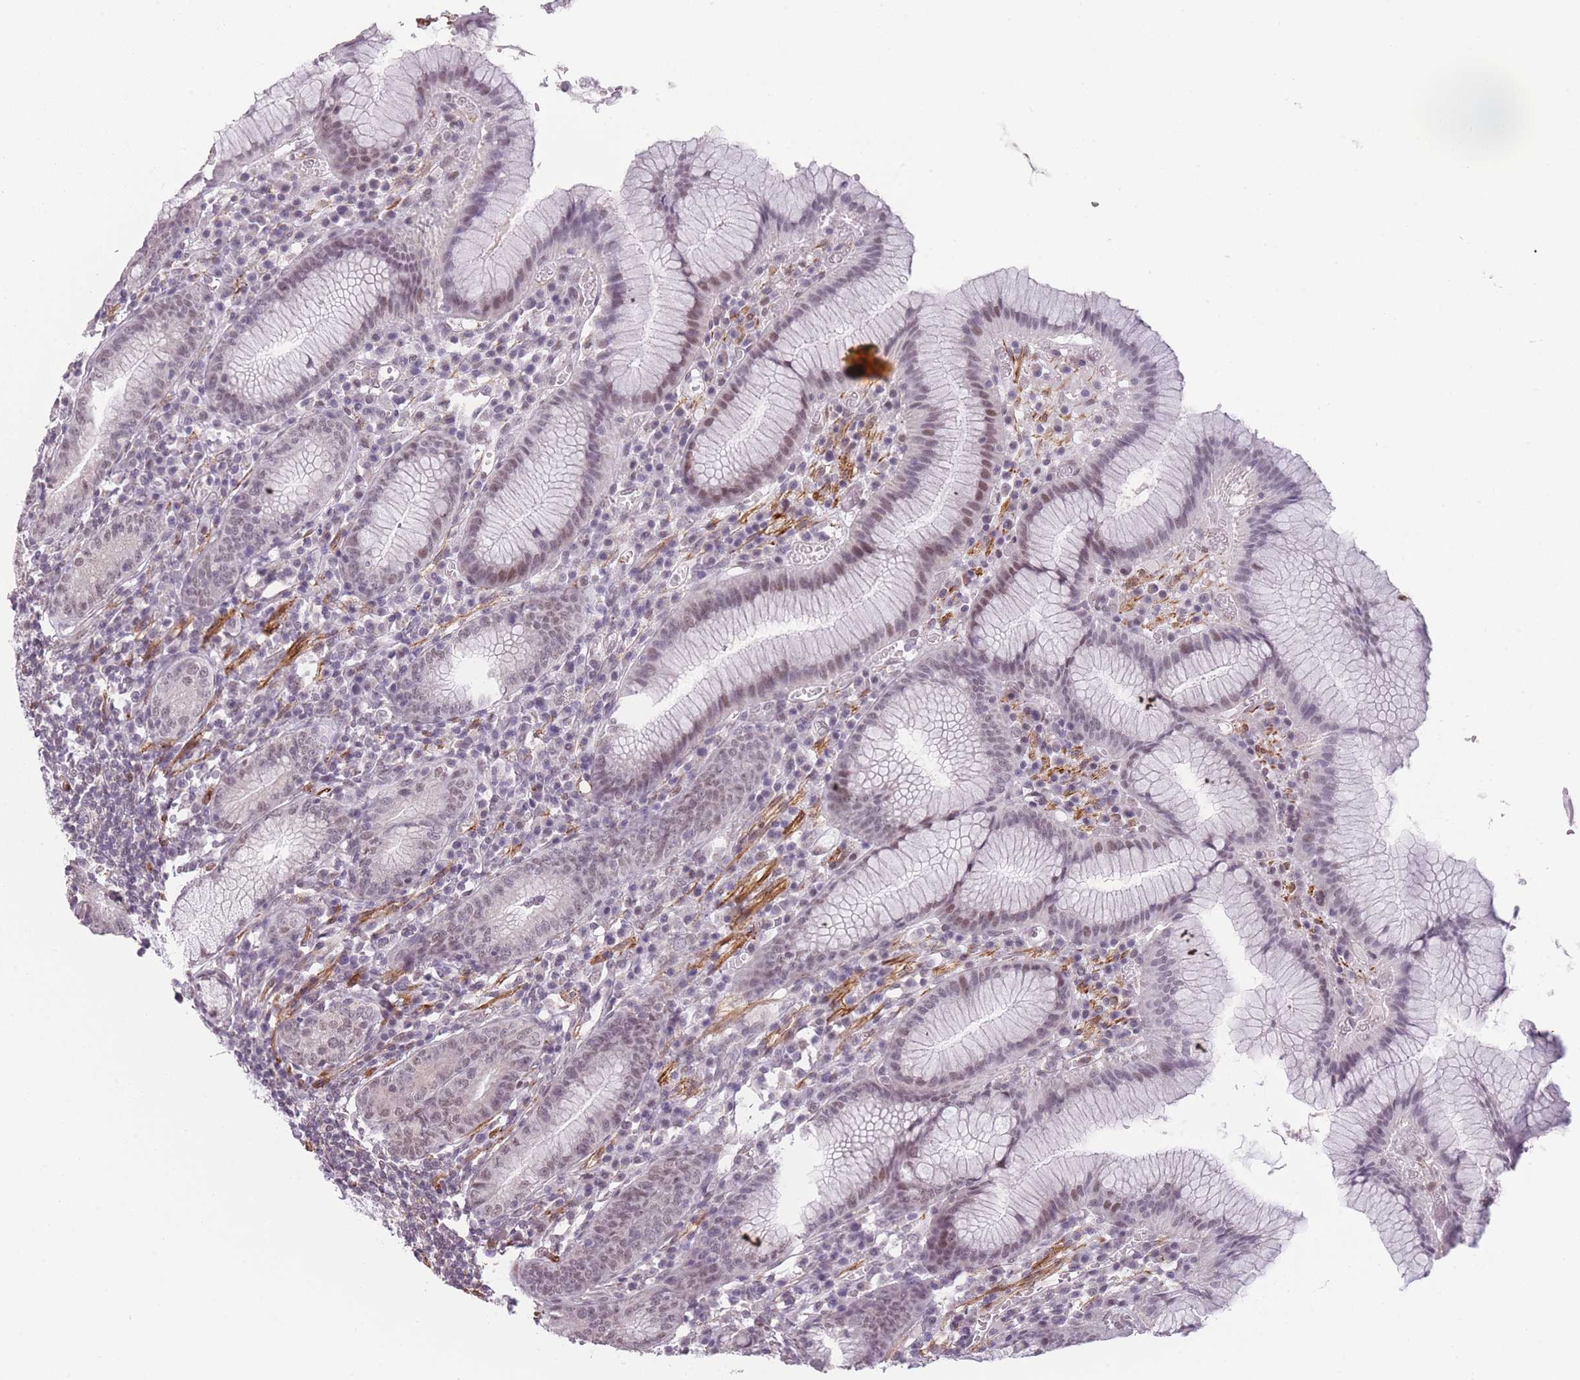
{"staining": {"intensity": "strong", "quantity": "25%-75%", "location": "cytoplasmic/membranous,nuclear"}, "tissue": "stomach", "cell_type": "Glandular cells", "image_type": "normal", "snomed": [{"axis": "morphology", "description": "Normal tissue, NOS"}, {"axis": "topography", "description": "Stomach"}], "caption": "Immunohistochemistry (DAB (3,3'-diaminobenzidine)) staining of normal stomach exhibits strong cytoplasmic/membranous,nuclear protein positivity in approximately 25%-75% of glandular cells.", "gene": "SIN3B", "patient": {"sex": "male", "age": 55}}